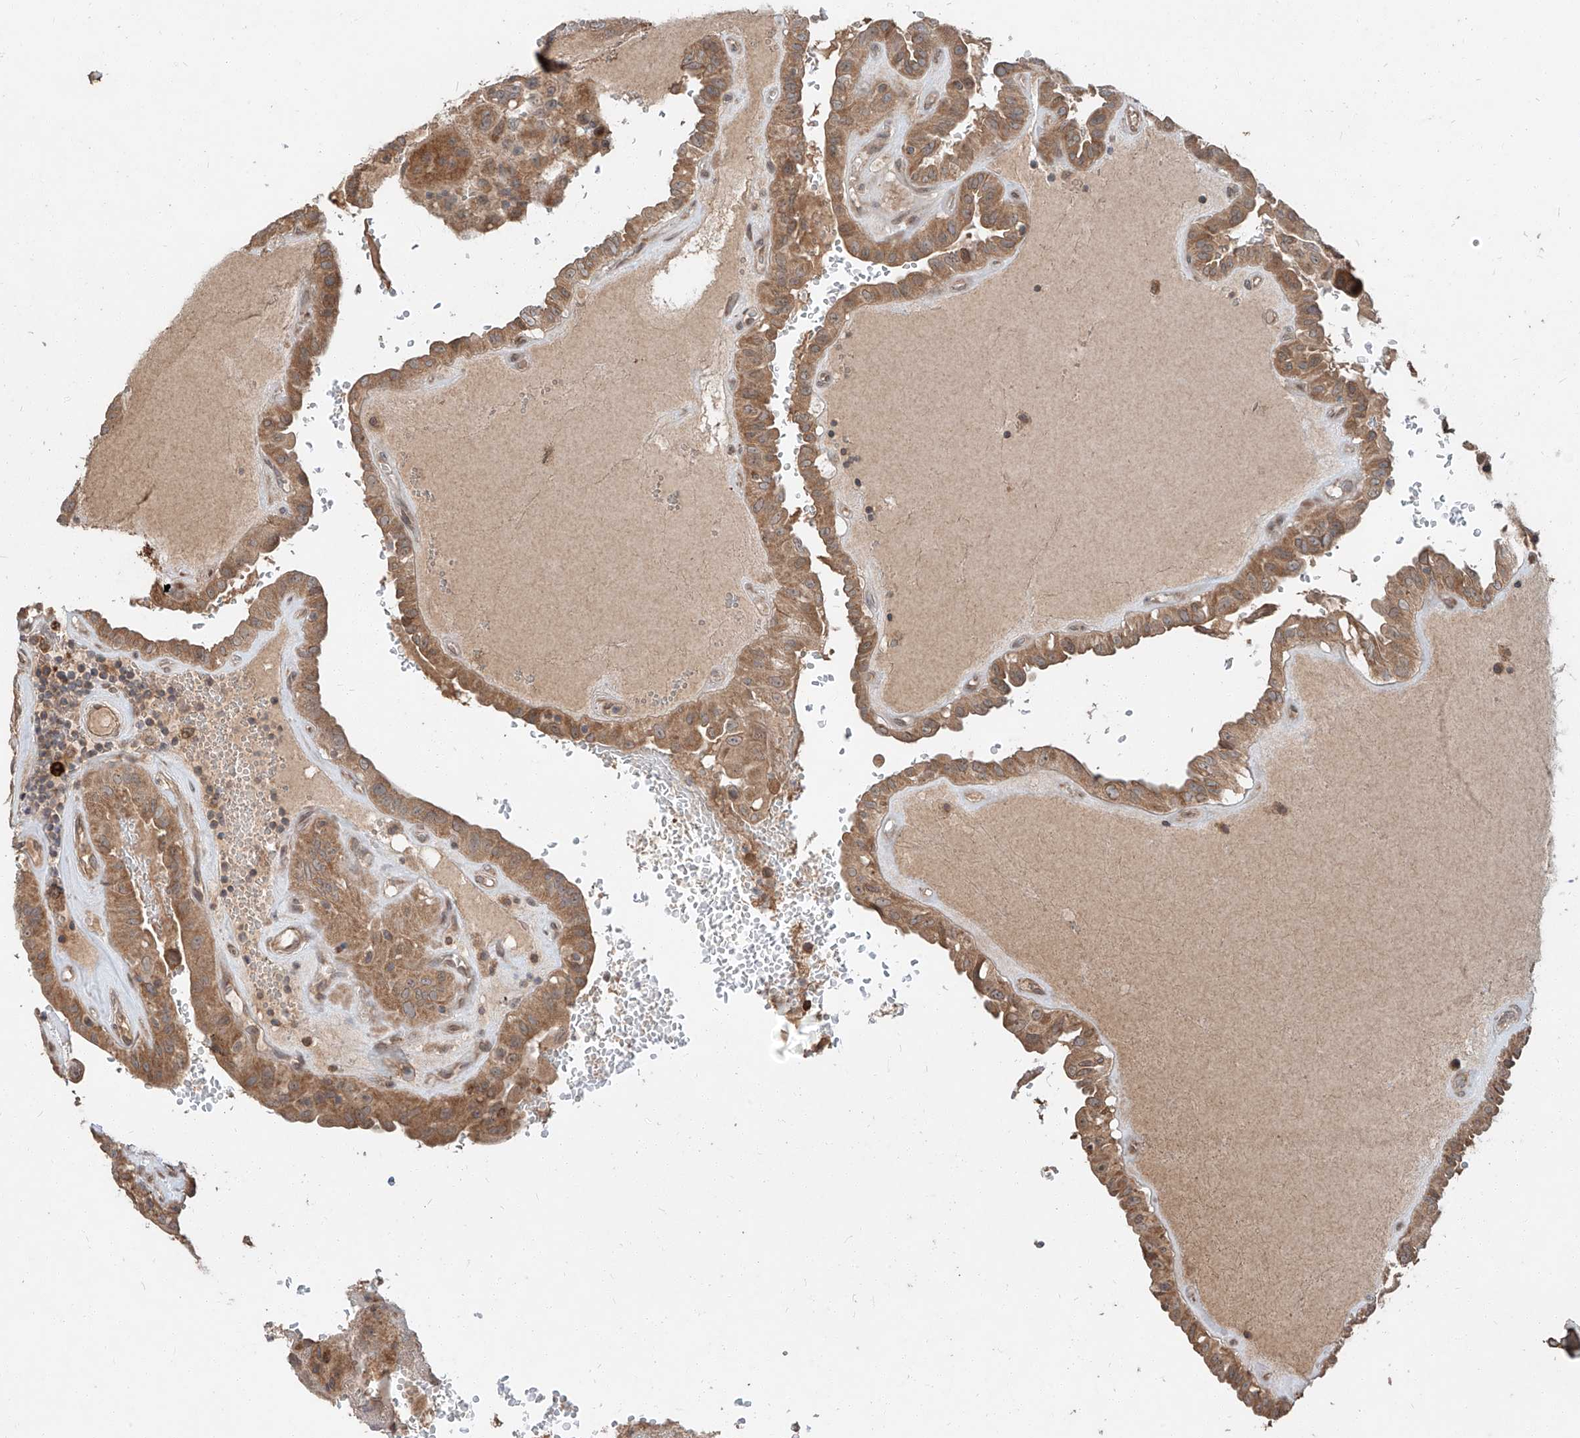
{"staining": {"intensity": "moderate", "quantity": ">75%", "location": "cytoplasmic/membranous"}, "tissue": "thyroid cancer", "cell_type": "Tumor cells", "image_type": "cancer", "snomed": [{"axis": "morphology", "description": "Papillary adenocarcinoma, NOS"}, {"axis": "topography", "description": "Thyroid gland"}], "caption": "An image of human thyroid cancer (papillary adenocarcinoma) stained for a protein reveals moderate cytoplasmic/membranous brown staining in tumor cells. The staining is performed using DAB brown chromogen to label protein expression. The nuclei are counter-stained blue using hematoxylin.", "gene": "STX19", "patient": {"sex": "male", "age": 77}}